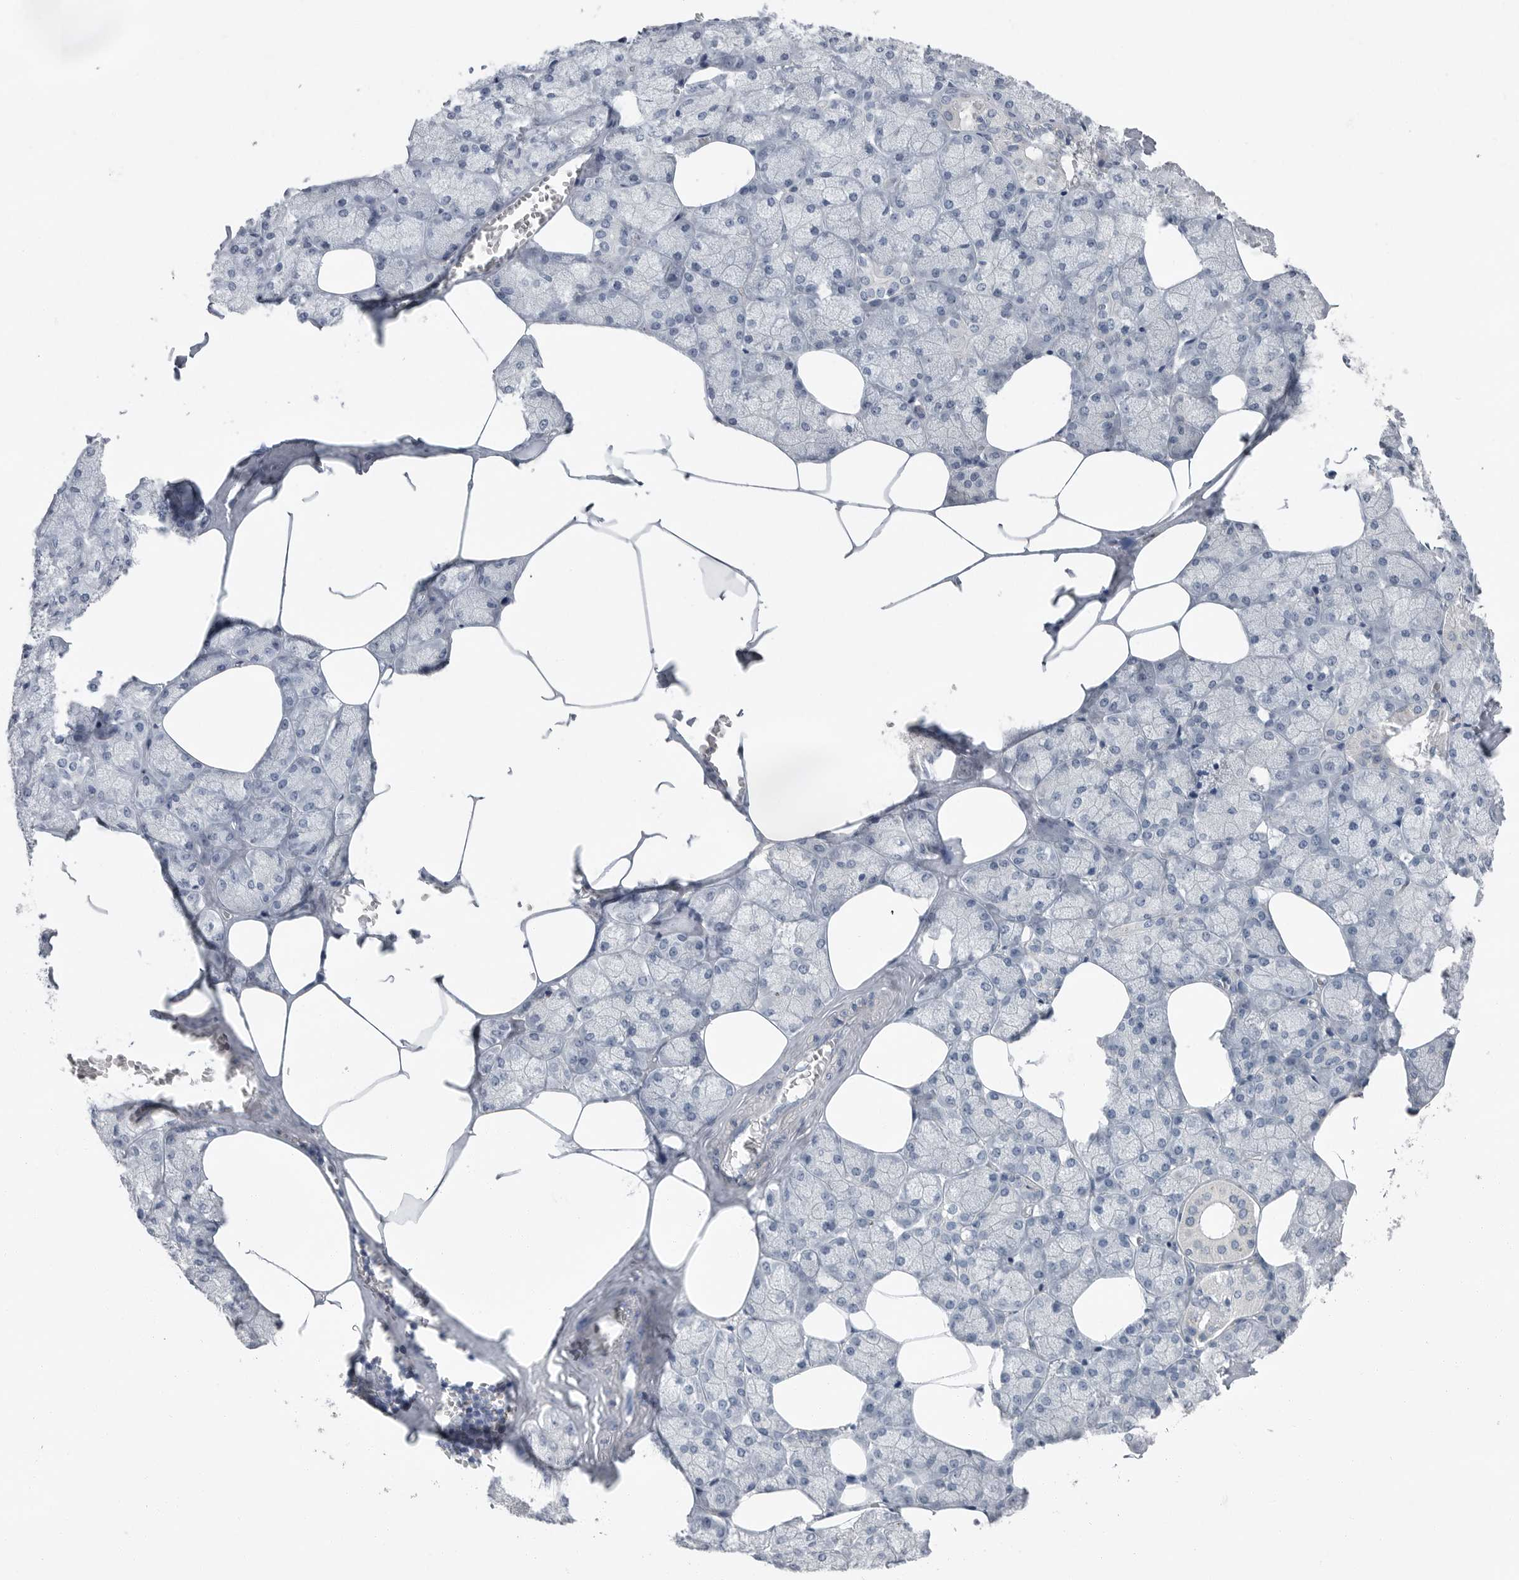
{"staining": {"intensity": "negative", "quantity": "none", "location": "none"}, "tissue": "salivary gland", "cell_type": "Glandular cells", "image_type": "normal", "snomed": [{"axis": "morphology", "description": "Normal tissue, NOS"}, {"axis": "topography", "description": "Salivary gland"}], "caption": "DAB (3,3'-diaminobenzidine) immunohistochemical staining of benign salivary gland exhibits no significant staining in glandular cells. Nuclei are stained in blue.", "gene": "SCP2", "patient": {"sex": "male", "age": 62}}